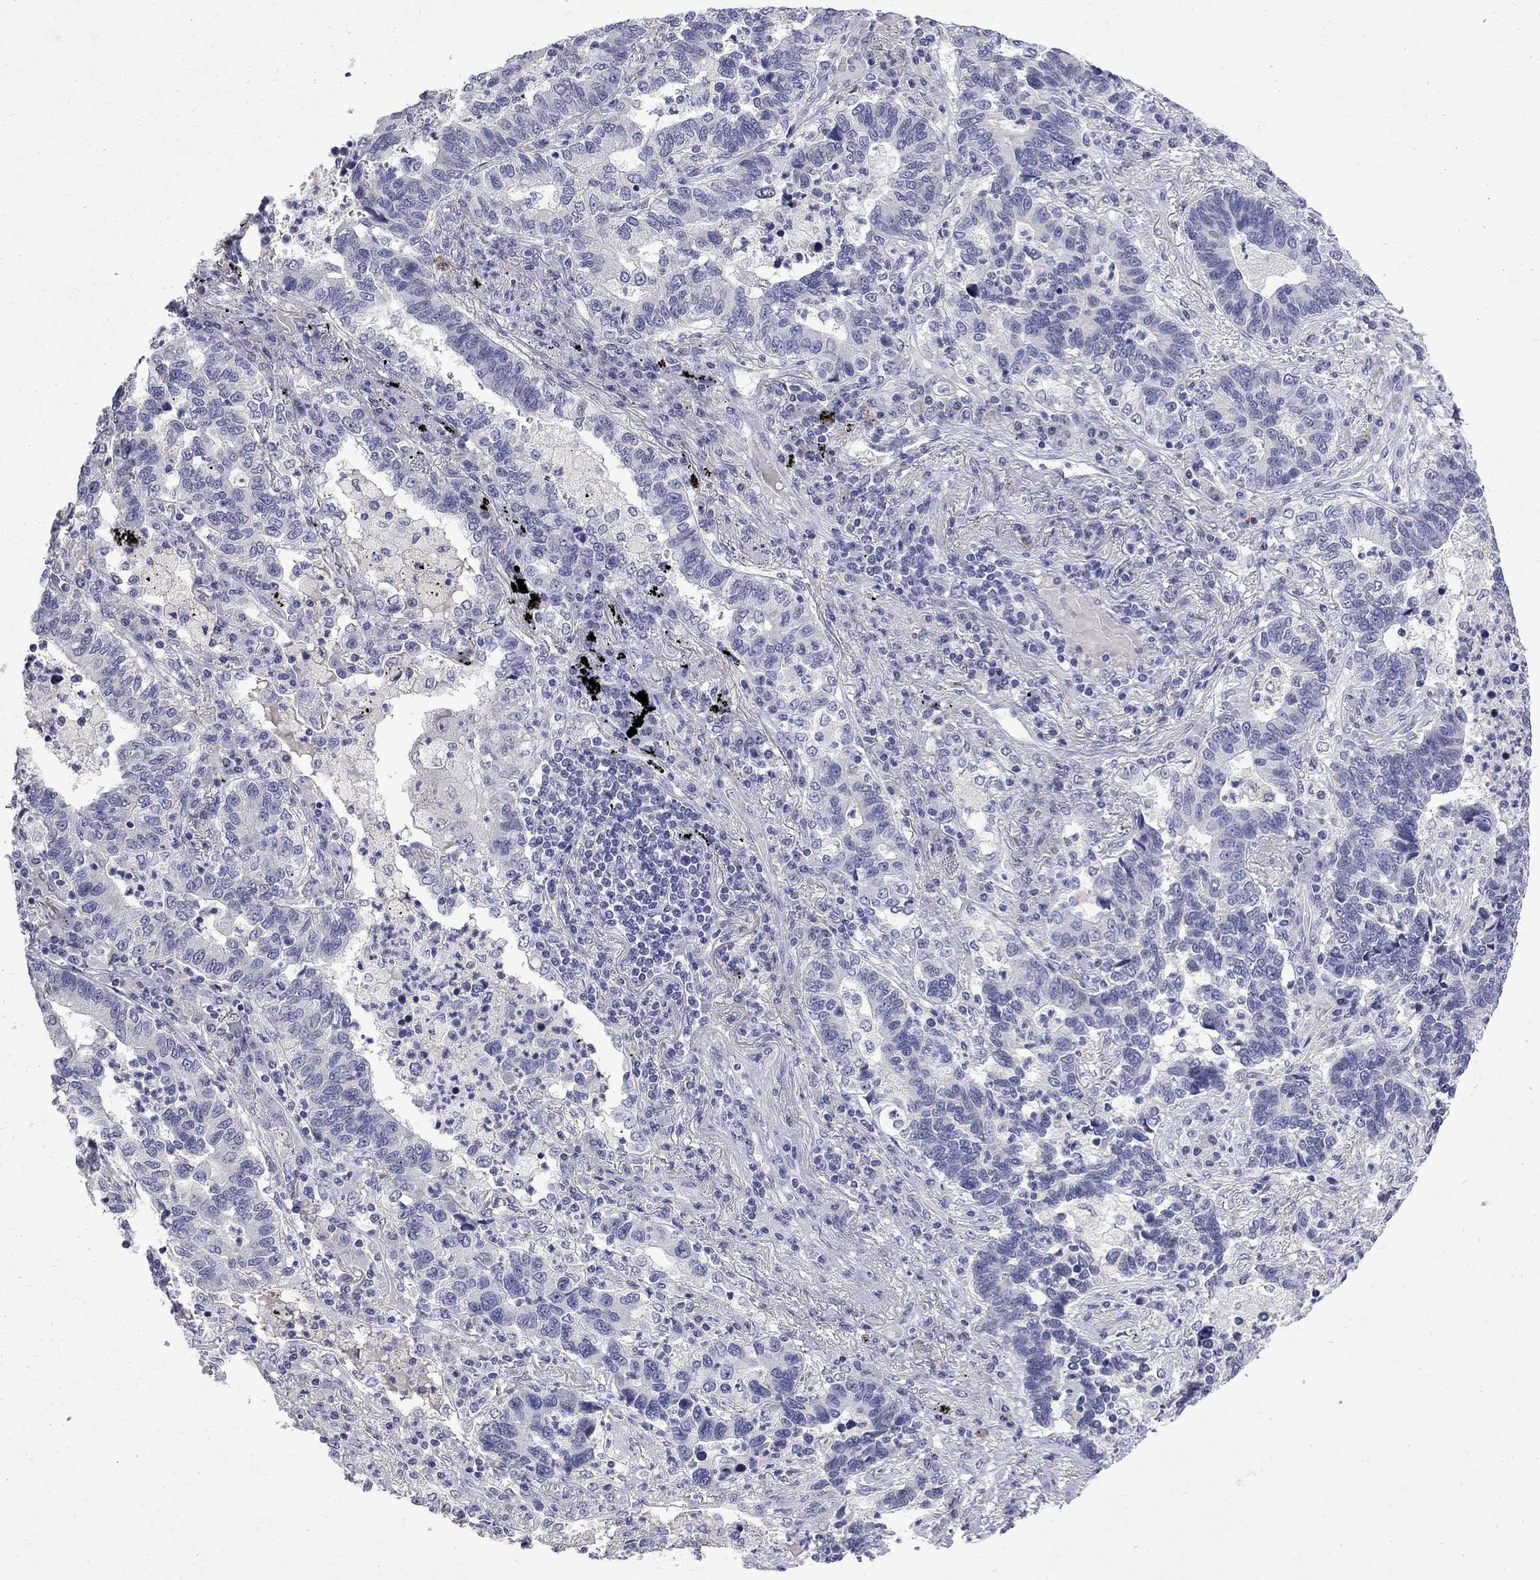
{"staining": {"intensity": "negative", "quantity": "none", "location": "none"}, "tissue": "lung cancer", "cell_type": "Tumor cells", "image_type": "cancer", "snomed": [{"axis": "morphology", "description": "Adenocarcinoma, NOS"}, {"axis": "topography", "description": "Lung"}], "caption": "Immunohistochemistry (IHC) photomicrograph of neoplastic tissue: human lung adenocarcinoma stained with DAB demonstrates no significant protein staining in tumor cells.", "gene": "CTNND2", "patient": {"sex": "female", "age": 57}}